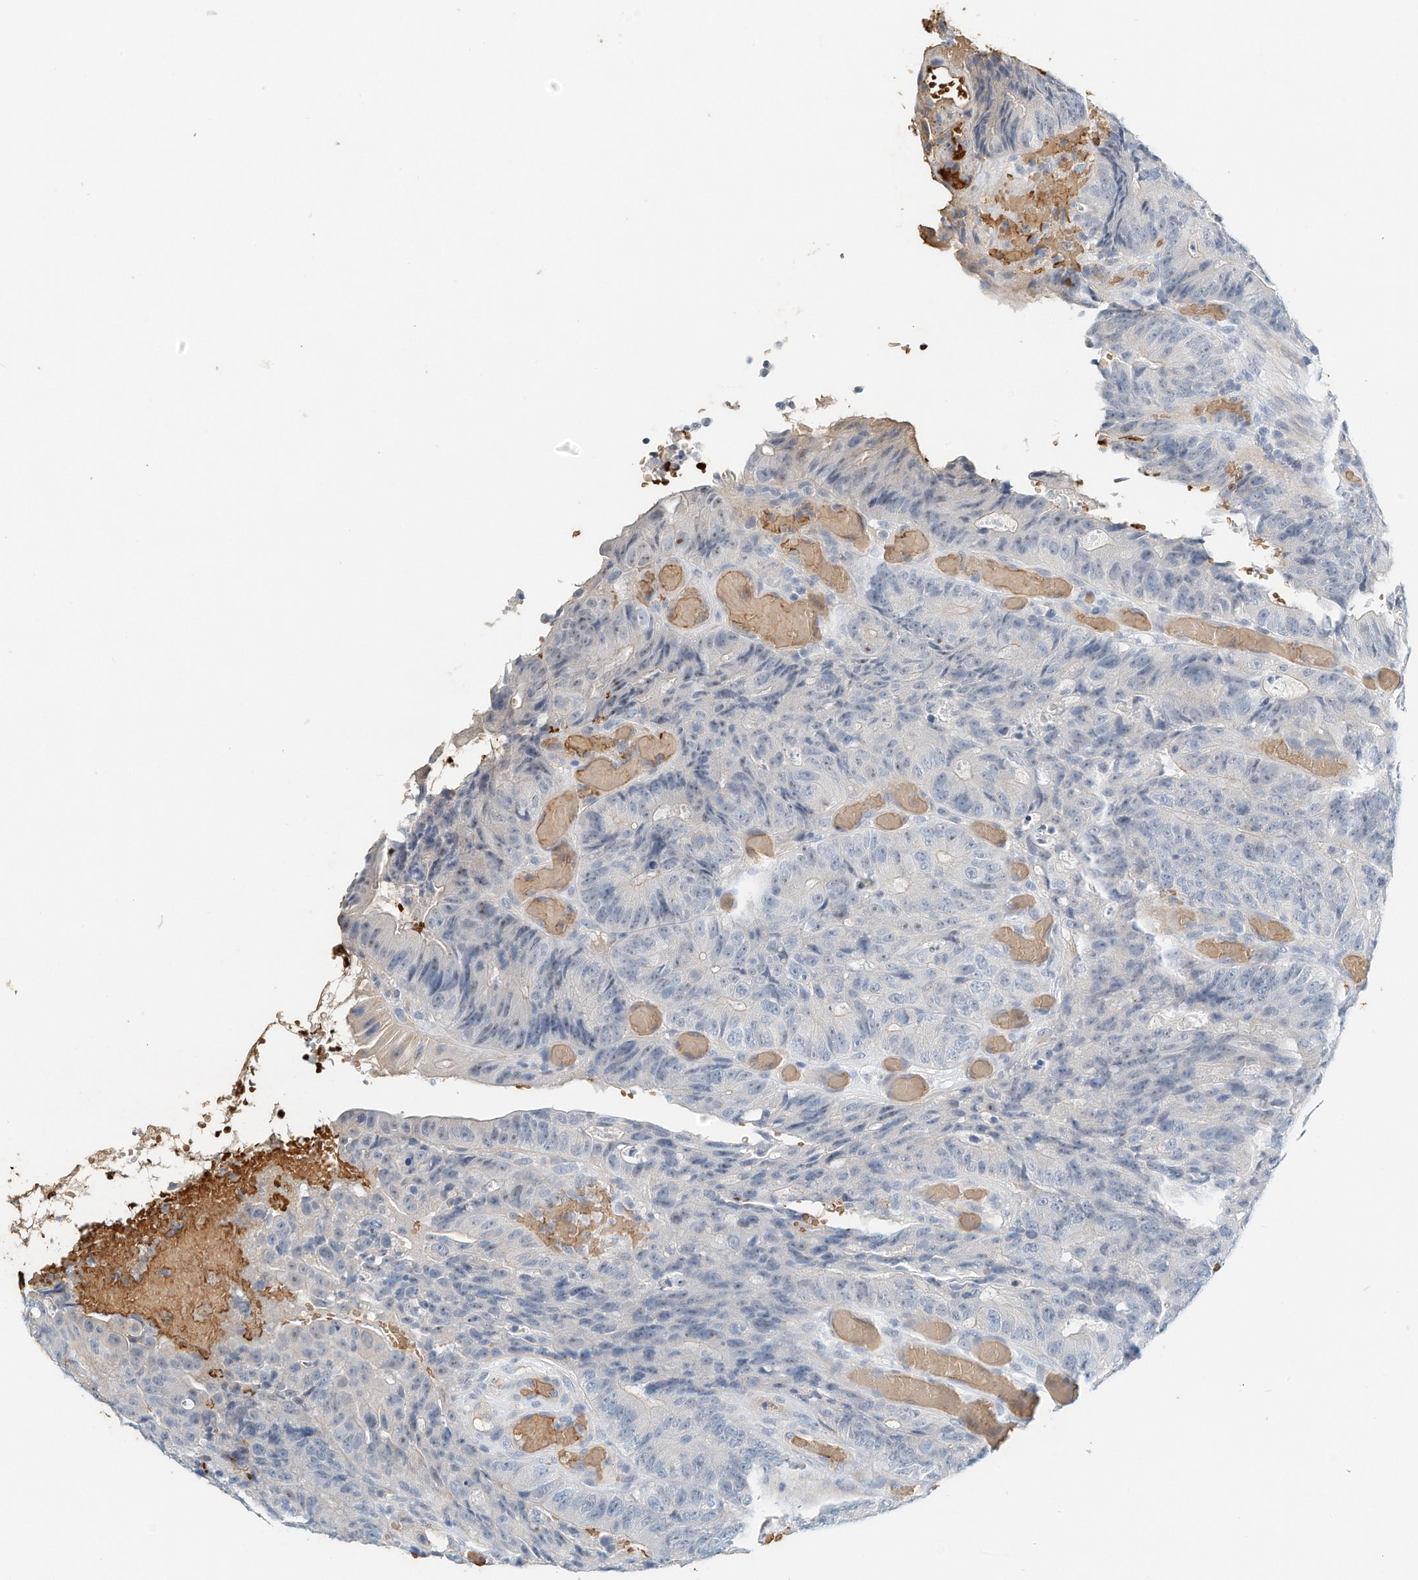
{"staining": {"intensity": "negative", "quantity": "none", "location": "none"}, "tissue": "colorectal cancer", "cell_type": "Tumor cells", "image_type": "cancer", "snomed": [{"axis": "morphology", "description": "Adenocarcinoma, NOS"}, {"axis": "topography", "description": "Colon"}], "caption": "Photomicrograph shows no significant protein staining in tumor cells of colorectal cancer.", "gene": "RCAN3", "patient": {"sex": "male", "age": 87}}